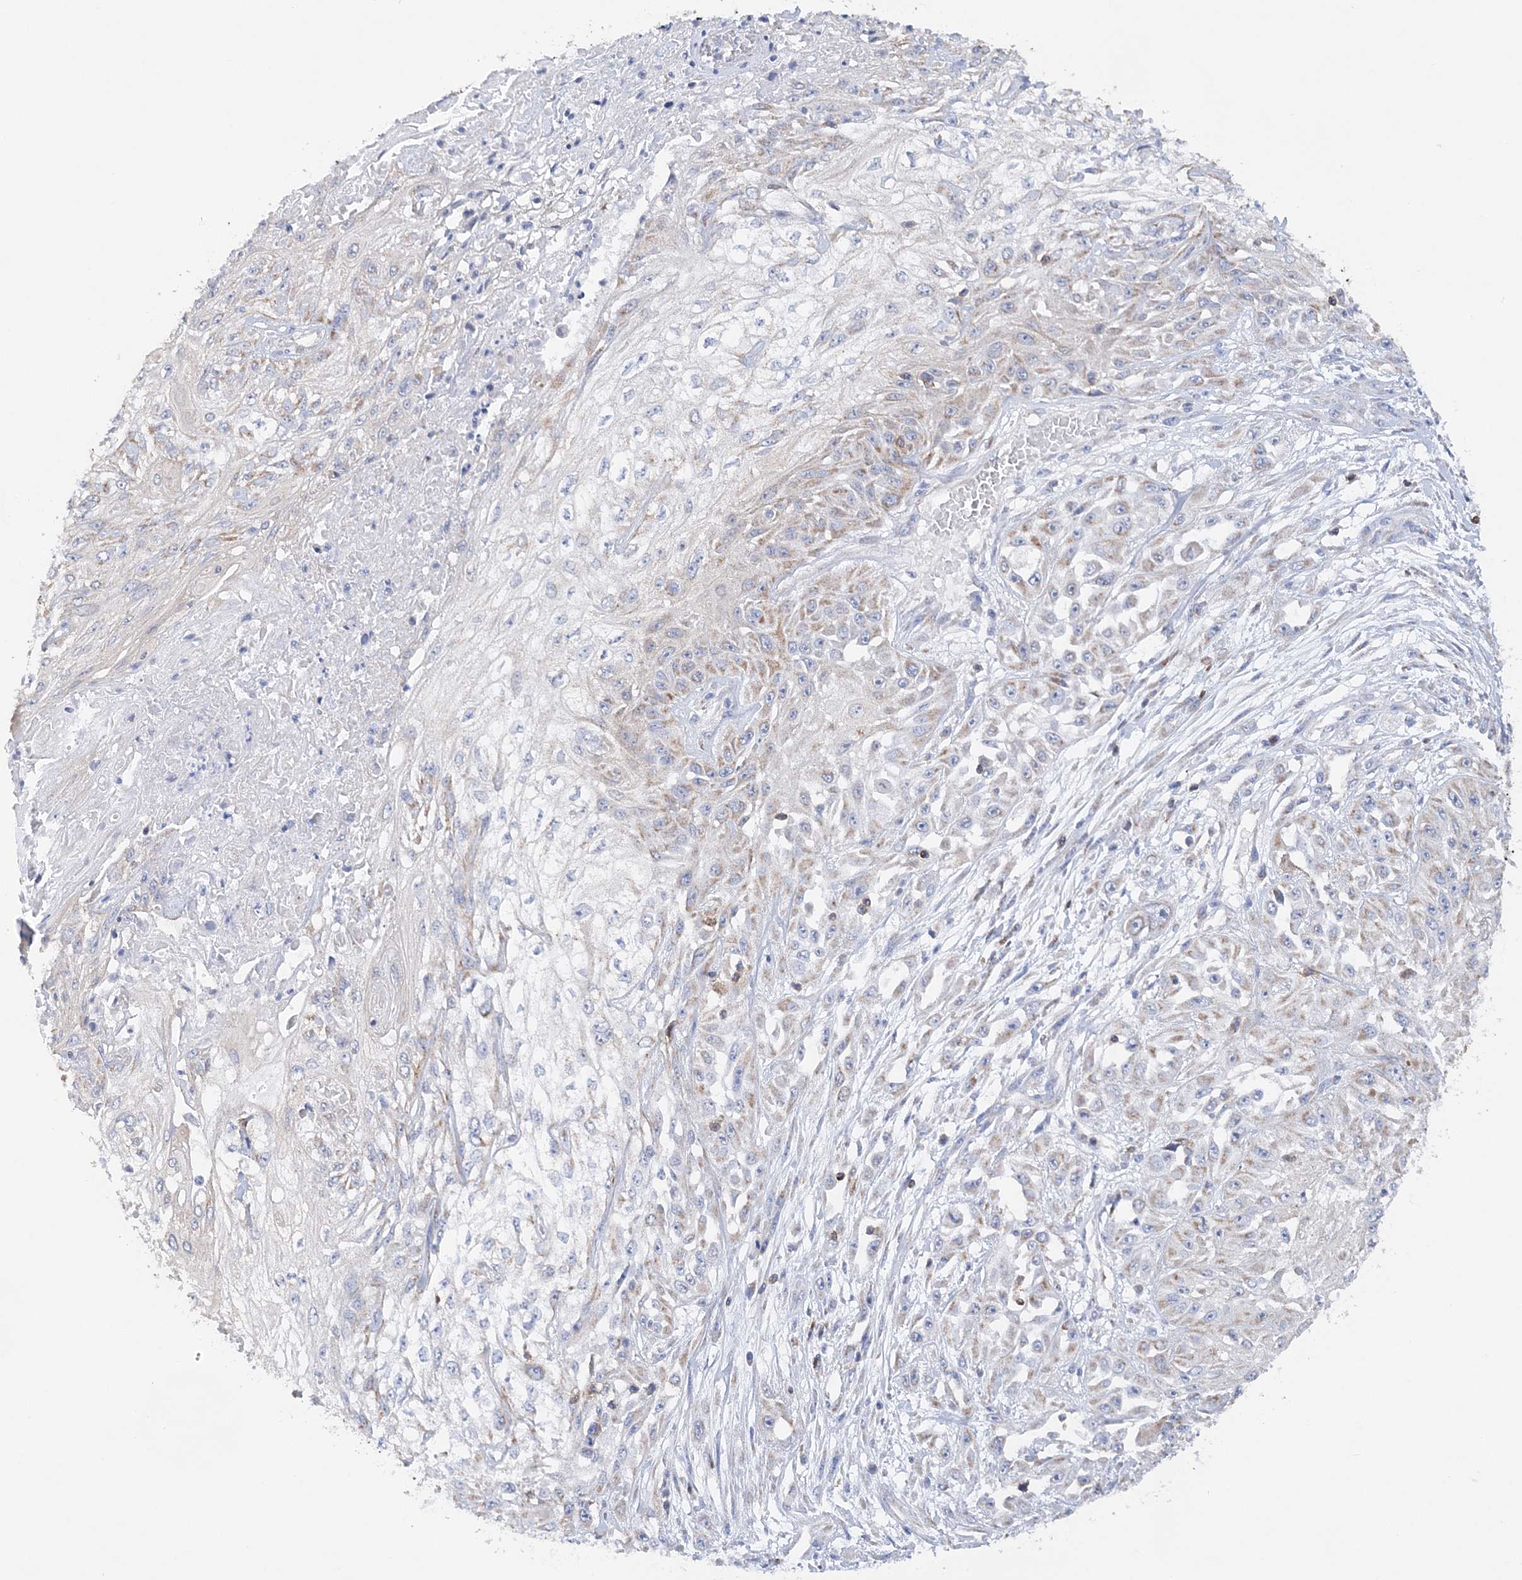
{"staining": {"intensity": "weak", "quantity": "25%-75%", "location": "cytoplasmic/membranous"}, "tissue": "skin cancer", "cell_type": "Tumor cells", "image_type": "cancer", "snomed": [{"axis": "morphology", "description": "Squamous cell carcinoma, NOS"}, {"axis": "morphology", "description": "Squamous cell carcinoma, metastatic, NOS"}, {"axis": "topography", "description": "Skin"}, {"axis": "topography", "description": "Lymph node"}], "caption": "Skin cancer (metastatic squamous cell carcinoma) tissue demonstrates weak cytoplasmic/membranous positivity in approximately 25%-75% of tumor cells, visualized by immunohistochemistry.", "gene": "TTC32", "patient": {"sex": "male", "age": 75}}